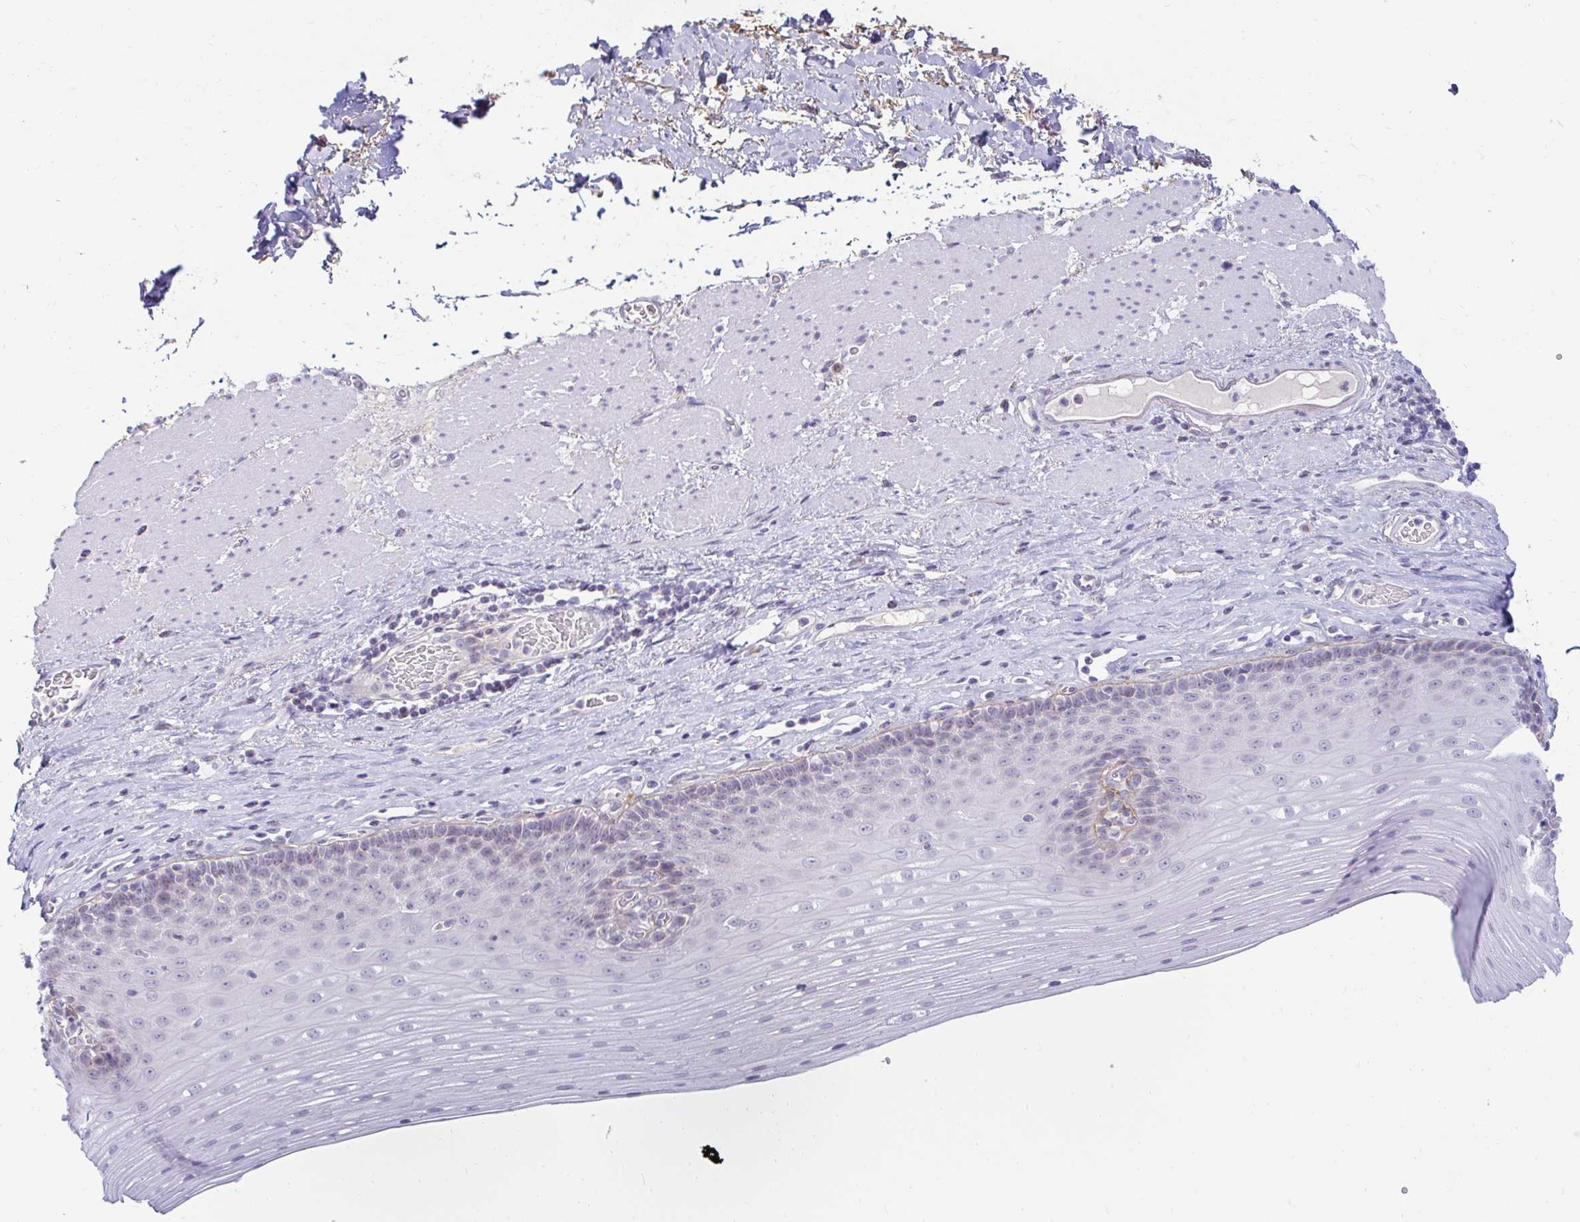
{"staining": {"intensity": "negative", "quantity": "none", "location": "none"}, "tissue": "esophagus", "cell_type": "Squamous epithelial cells", "image_type": "normal", "snomed": [{"axis": "morphology", "description": "Normal tissue, NOS"}, {"axis": "topography", "description": "Esophagus"}], "caption": "Squamous epithelial cells are negative for brown protein staining in unremarkable esophagus. (Brightfield microscopy of DAB immunohistochemistry (IHC) at high magnification).", "gene": "OR51D1", "patient": {"sex": "male", "age": 62}}